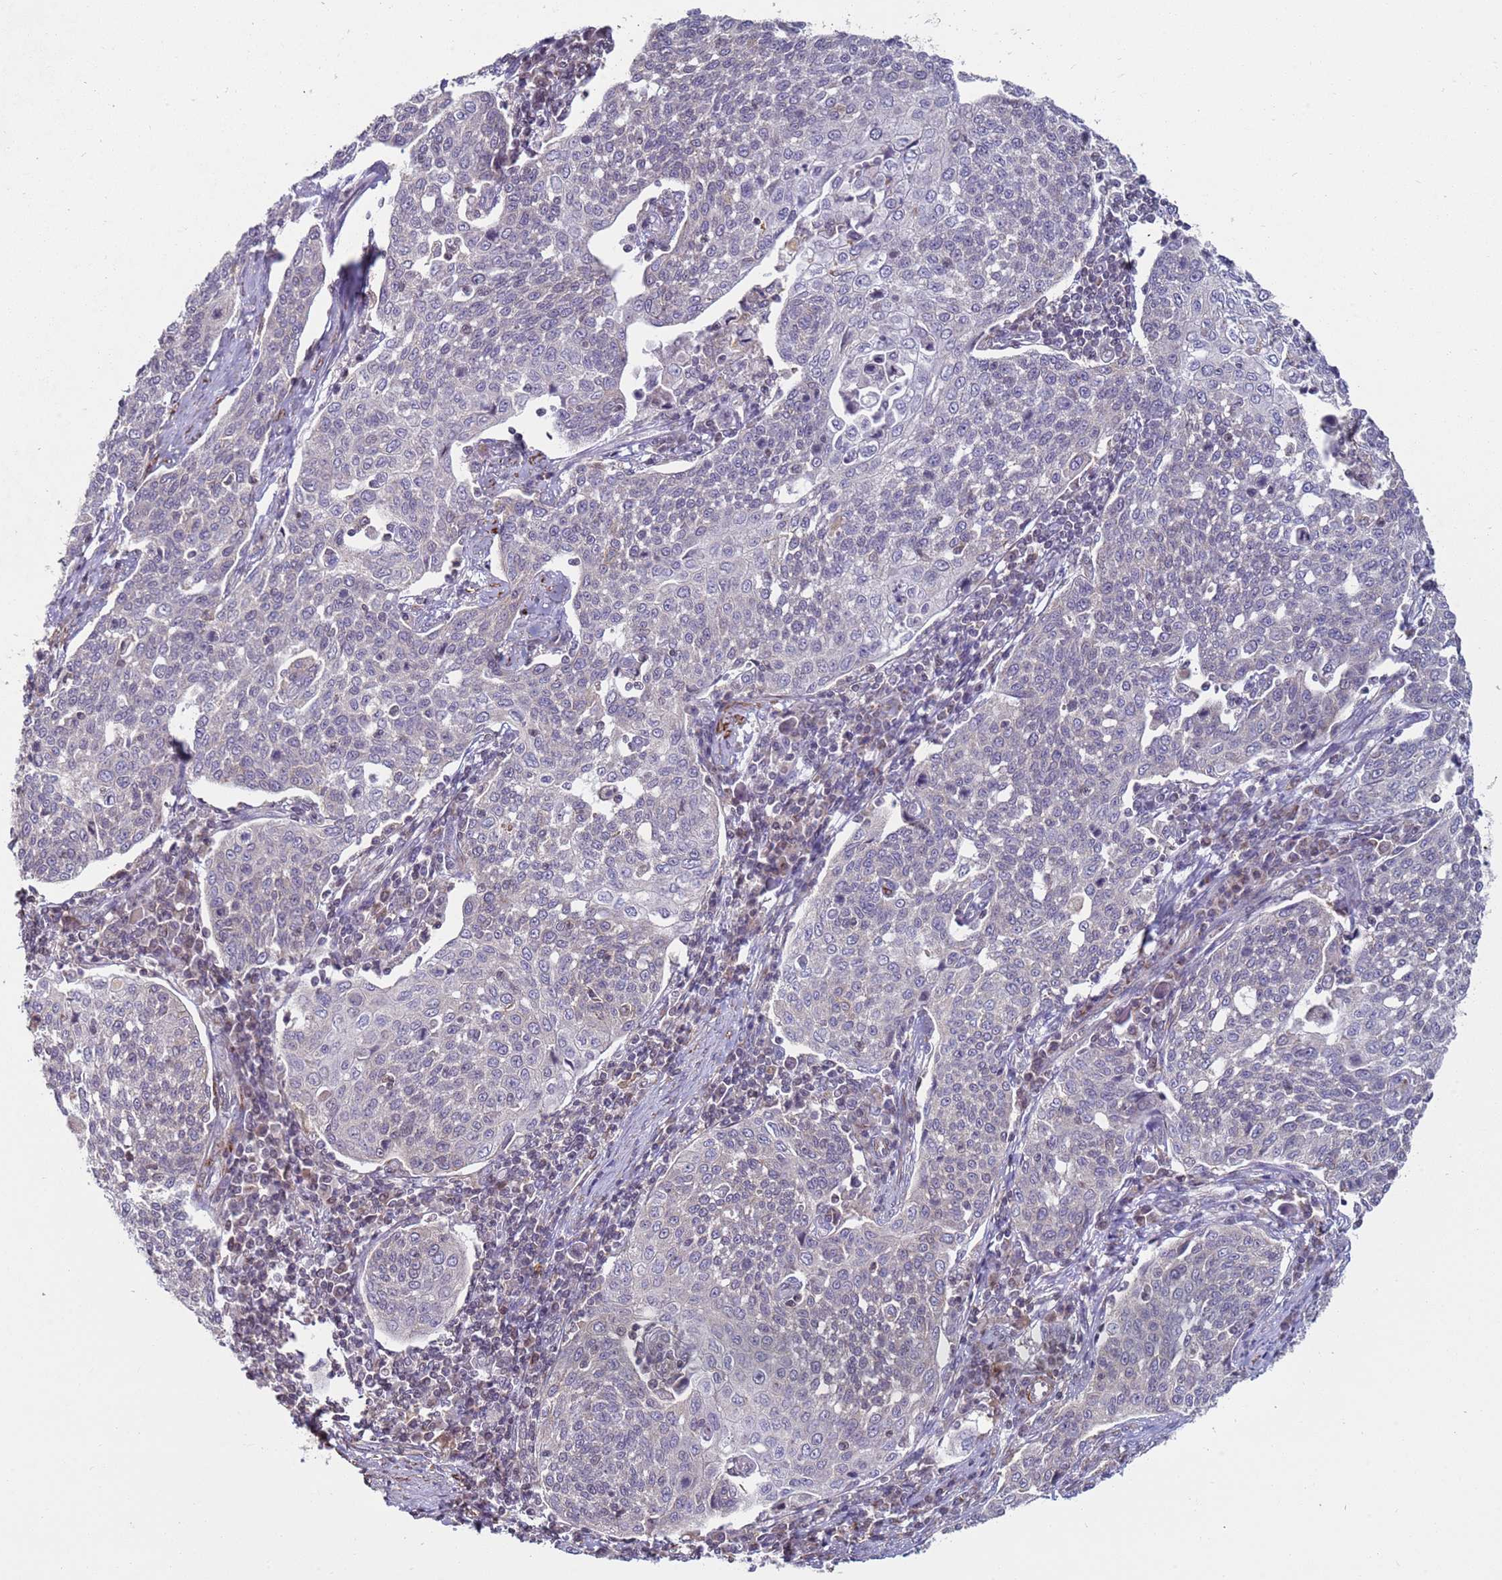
{"staining": {"intensity": "negative", "quantity": "none", "location": "none"}, "tissue": "cervical cancer", "cell_type": "Tumor cells", "image_type": "cancer", "snomed": [{"axis": "morphology", "description": "Squamous cell carcinoma, NOS"}, {"axis": "topography", "description": "Cervix"}], "caption": "Tumor cells show no significant positivity in cervical squamous cell carcinoma.", "gene": "SNAPC4", "patient": {"sex": "female", "age": 34}}